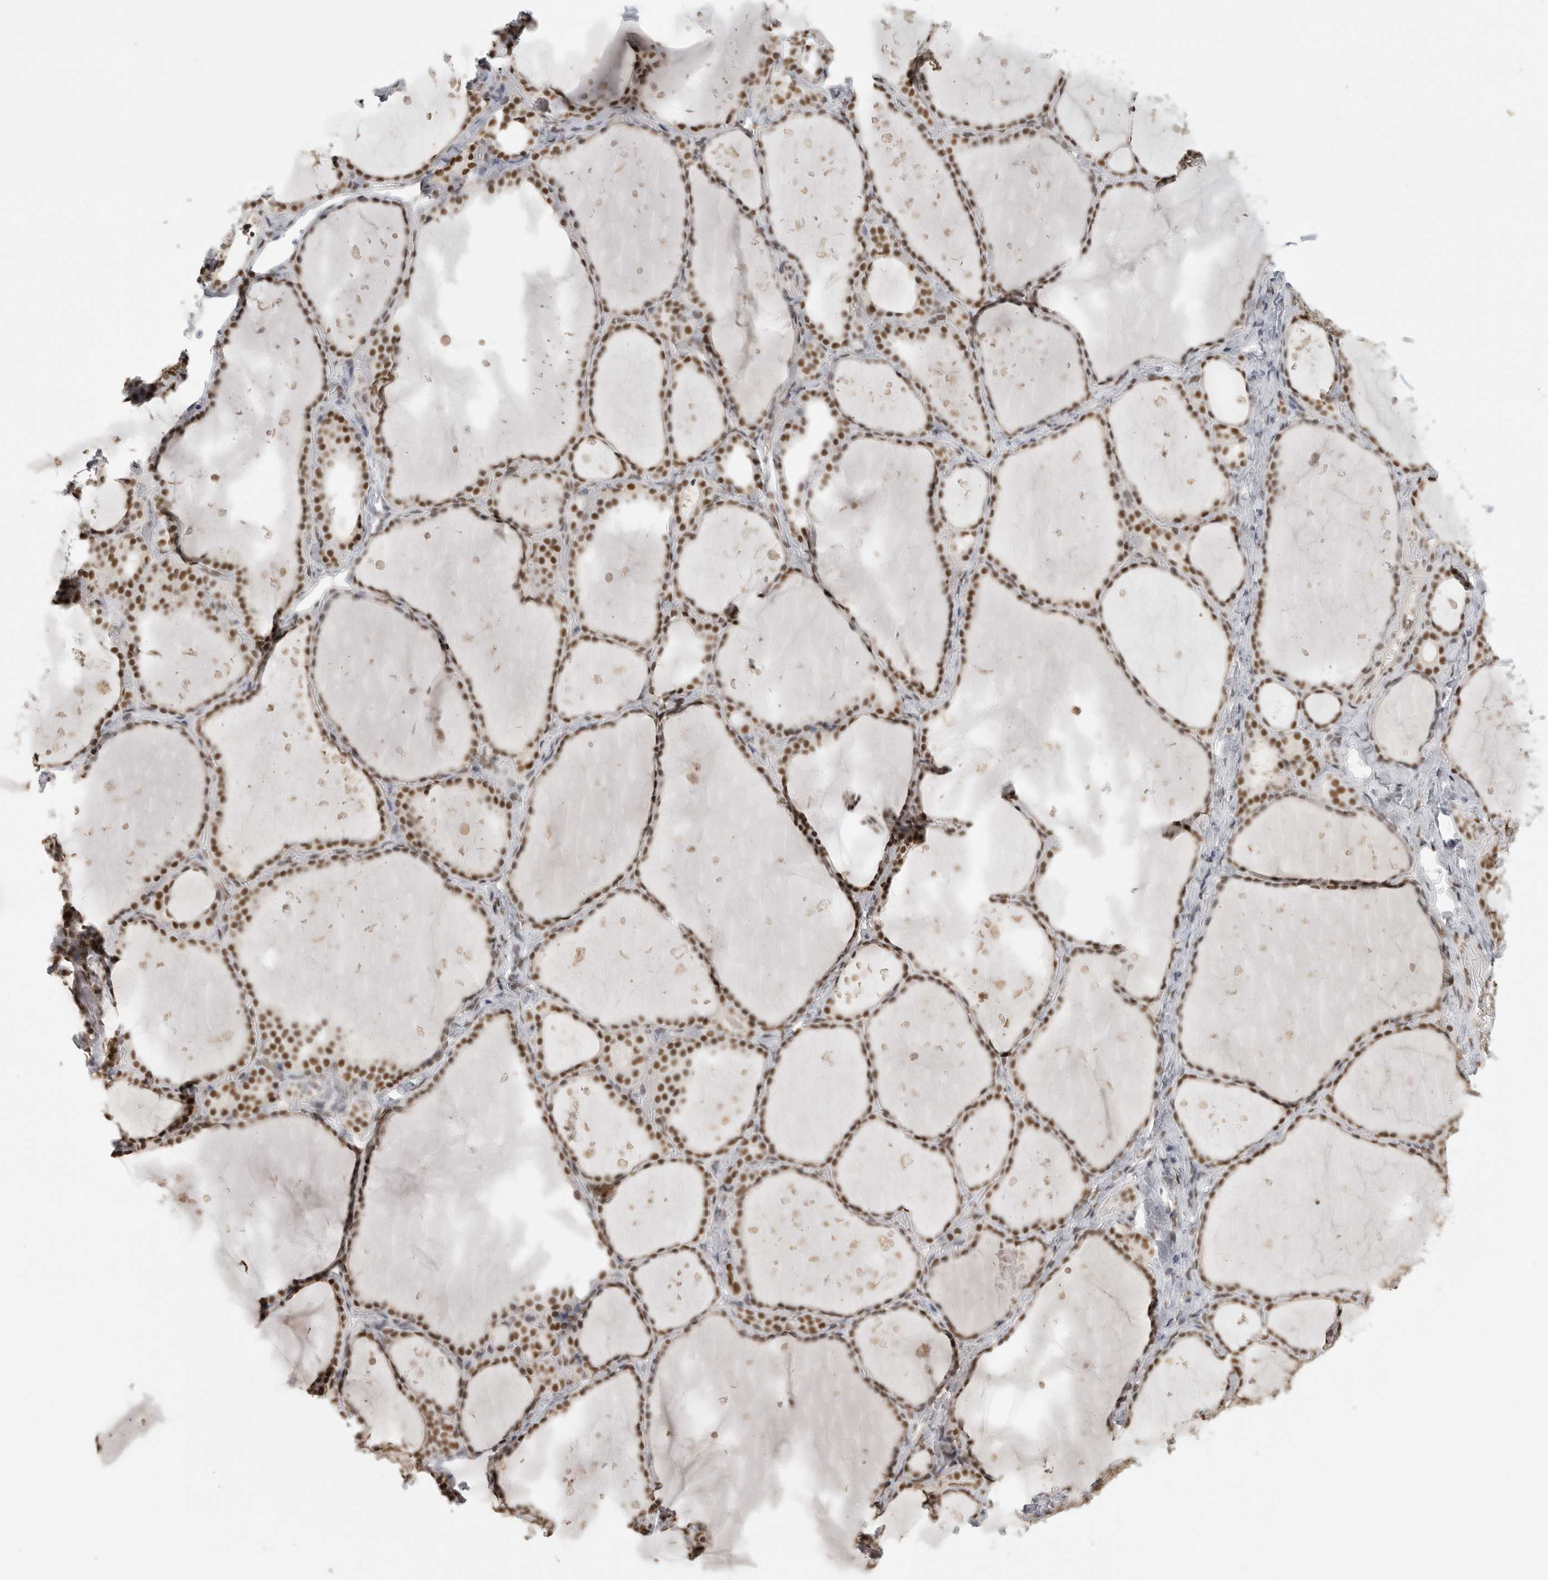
{"staining": {"intensity": "strong", "quantity": ">75%", "location": "nuclear"}, "tissue": "thyroid gland", "cell_type": "Glandular cells", "image_type": "normal", "snomed": [{"axis": "morphology", "description": "Normal tissue, NOS"}, {"axis": "topography", "description": "Thyroid gland"}], "caption": "A high-resolution image shows immunohistochemistry staining of normal thyroid gland, which demonstrates strong nuclear positivity in approximately >75% of glandular cells.", "gene": "RPA2", "patient": {"sex": "female", "age": 44}}